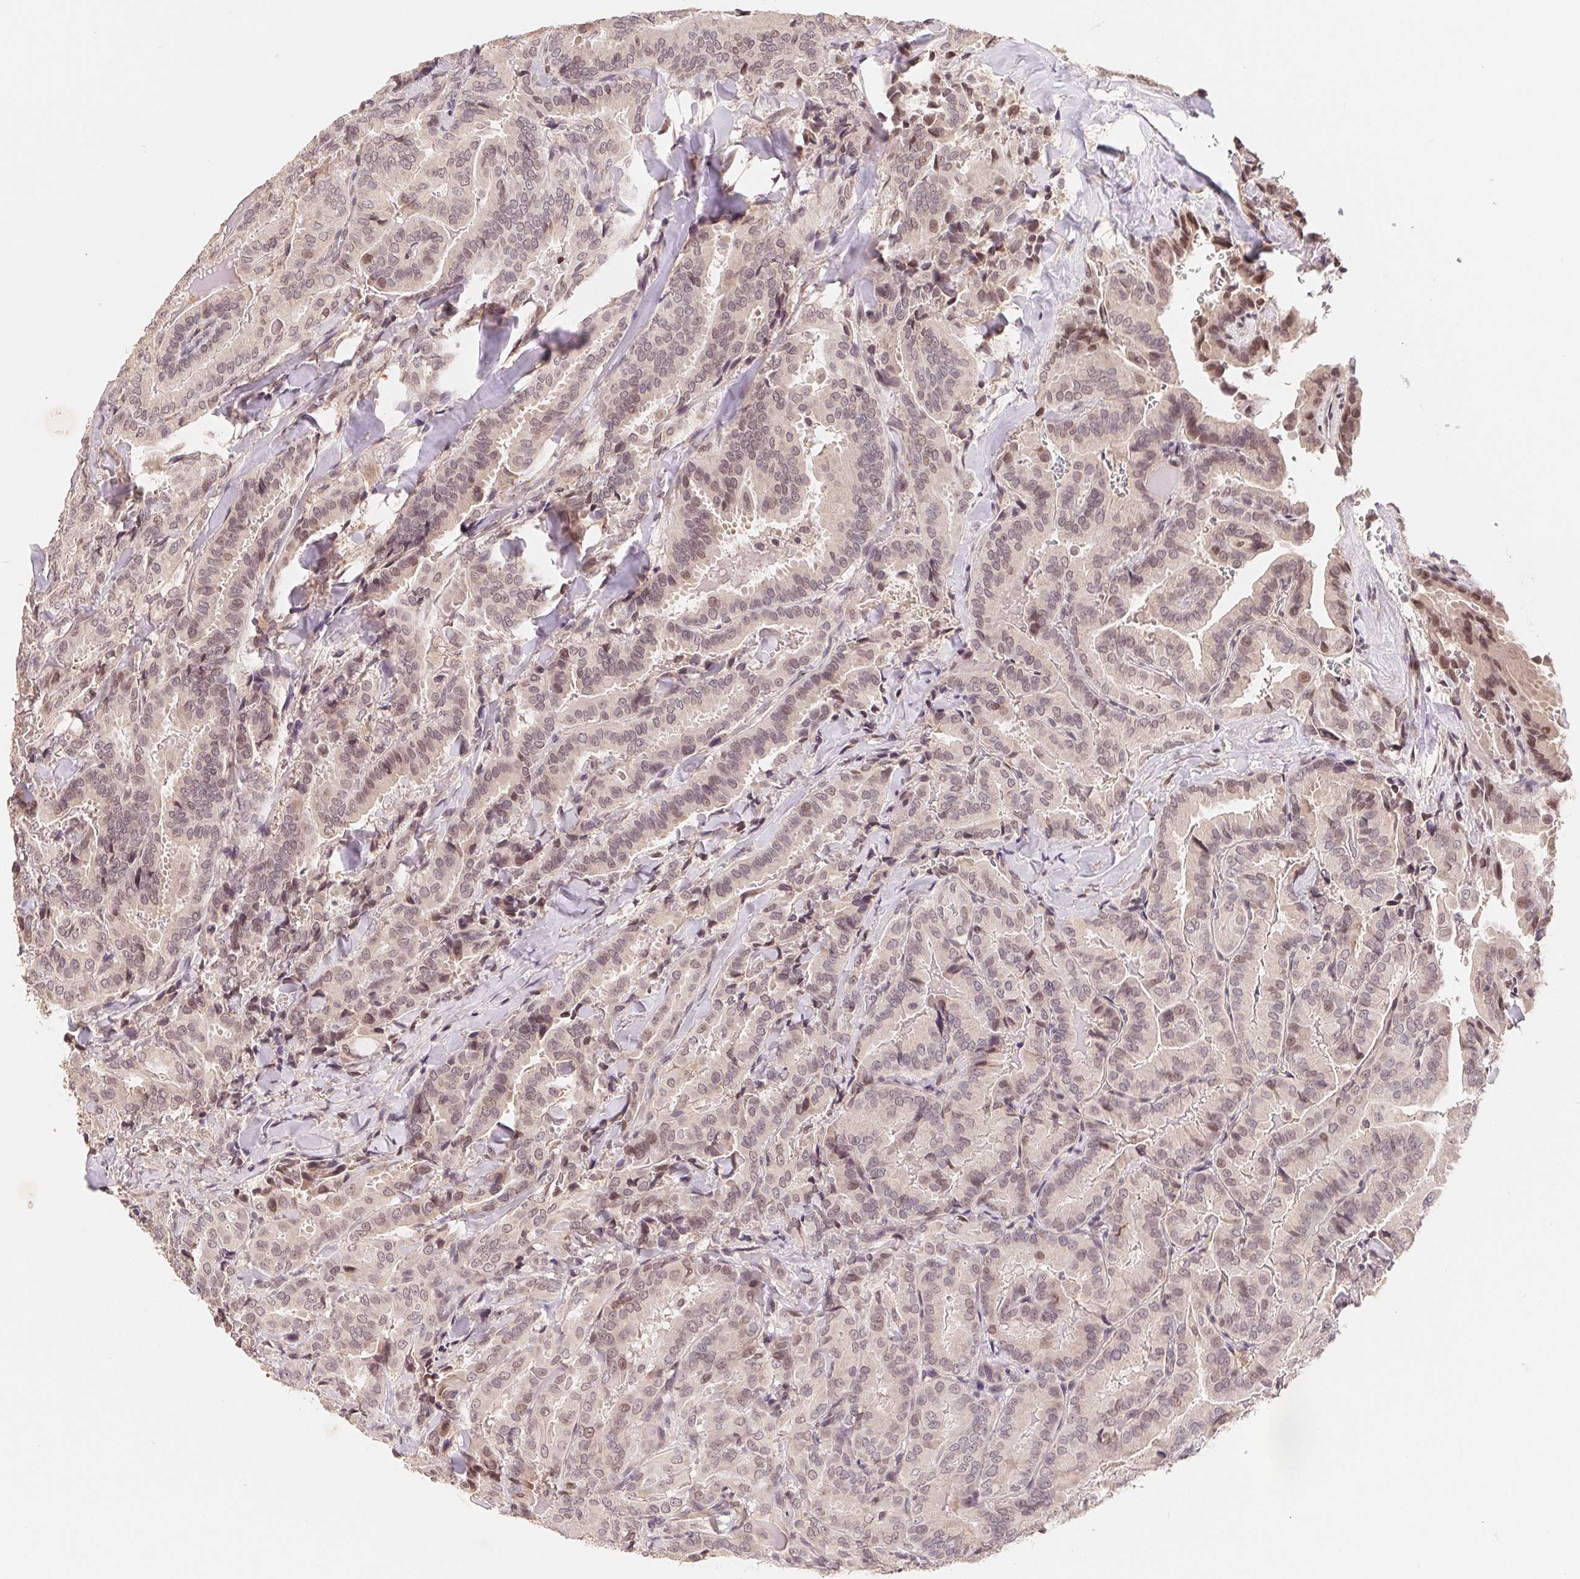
{"staining": {"intensity": "weak", "quantity": "<25%", "location": "nuclear"}, "tissue": "thyroid cancer", "cell_type": "Tumor cells", "image_type": "cancer", "snomed": [{"axis": "morphology", "description": "Papillary adenocarcinoma, NOS"}, {"axis": "topography", "description": "Thyroid gland"}], "caption": "This is a histopathology image of immunohistochemistry staining of thyroid papillary adenocarcinoma, which shows no positivity in tumor cells.", "gene": "HMGN3", "patient": {"sex": "male", "age": 61}}